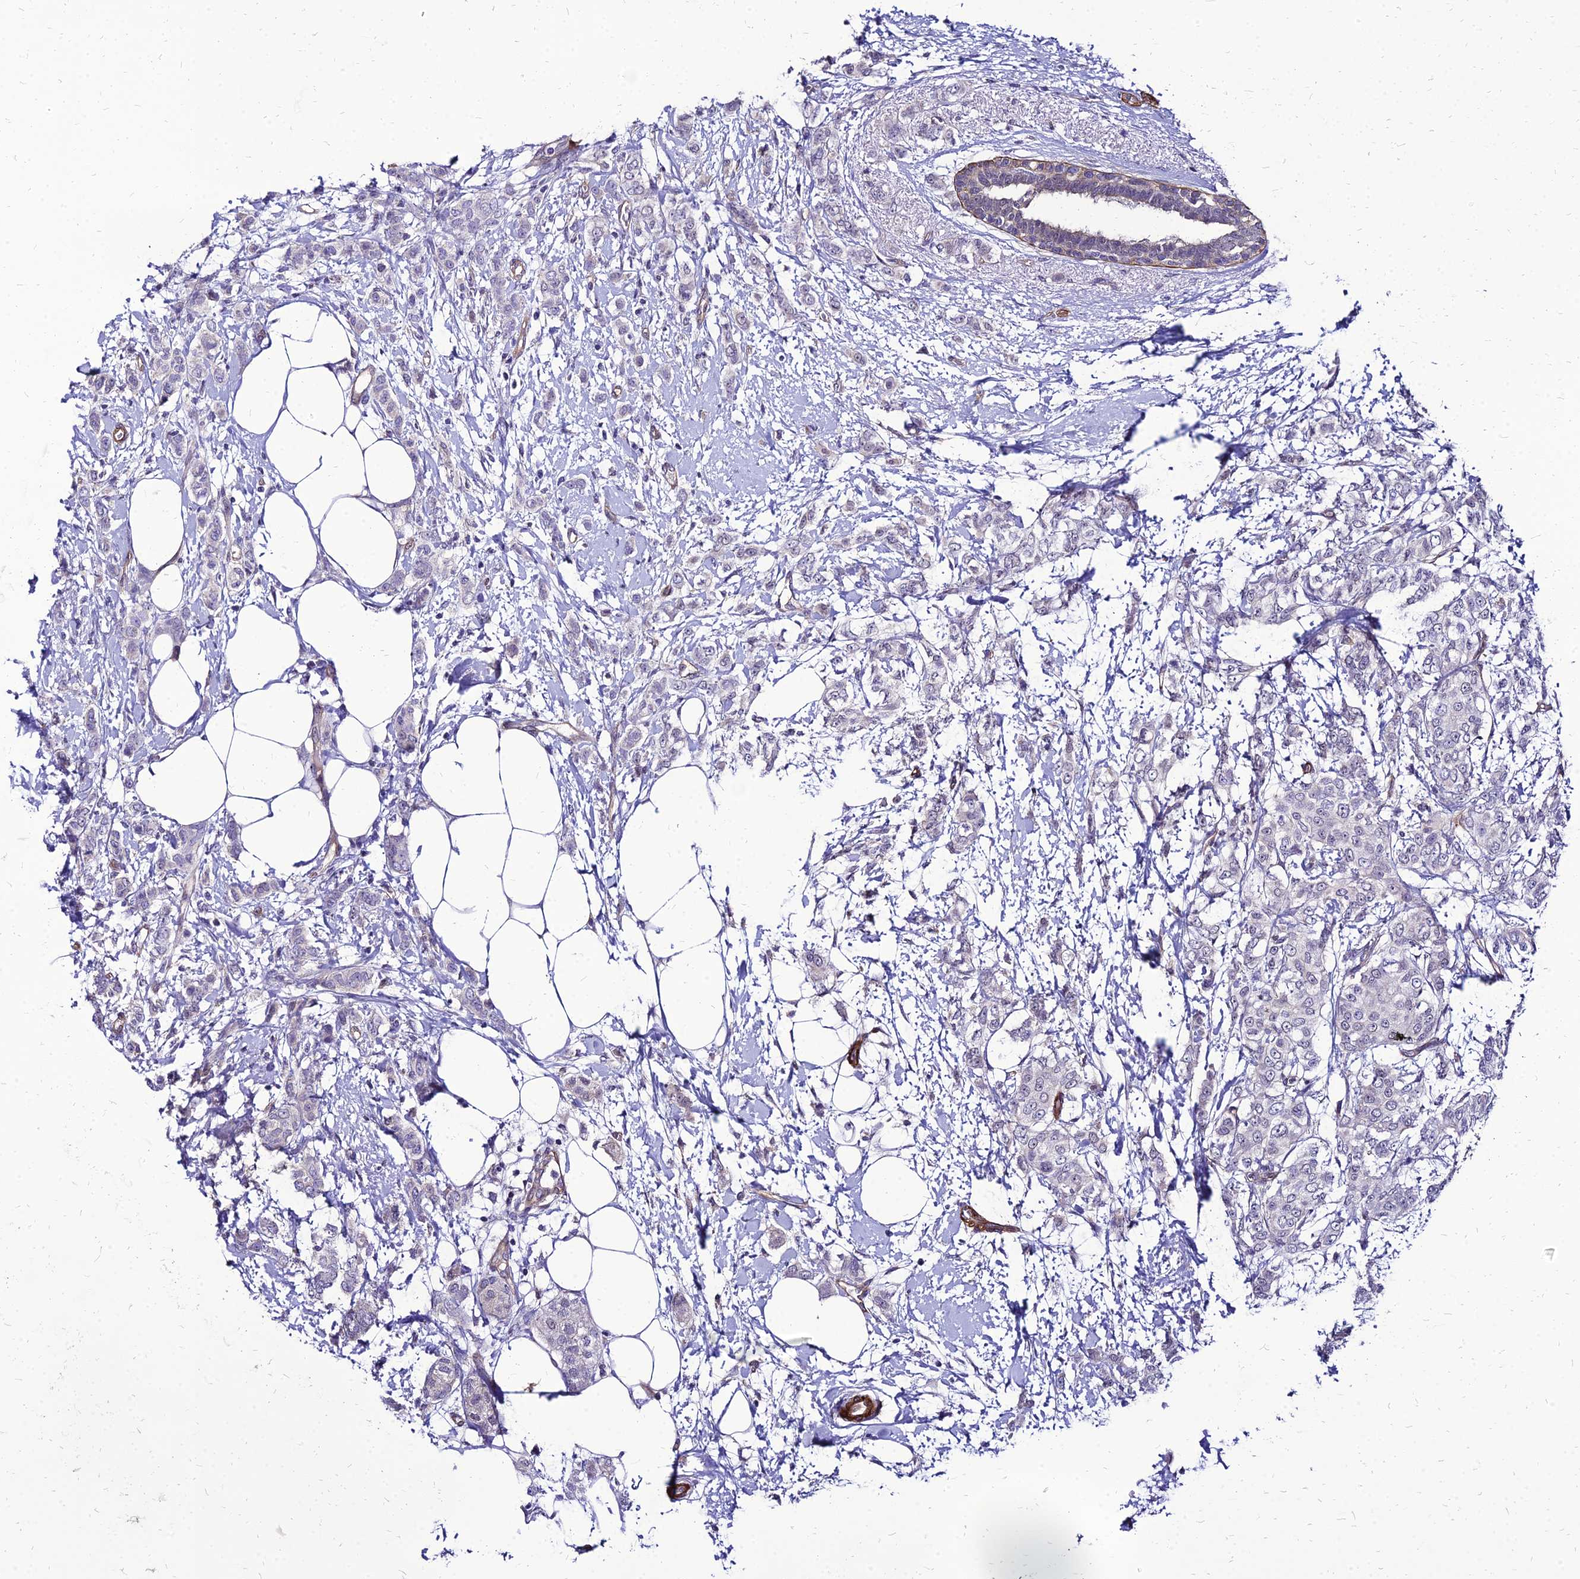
{"staining": {"intensity": "negative", "quantity": "none", "location": "none"}, "tissue": "breast cancer", "cell_type": "Tumor cells", "image_type": "cancer", "snomed": [{"axis": "morphology", "description": "Duct carcinoma"}, {"axis": "topography", "description": "Breast"}], "caption": "IHC of breast cancer (infiltrating ductal carcinoma) displays no expression in tumor cells. (Immunohistochemistry, brightfield microscopy, high magnification).", "gene": "YEATS2", "patient": {"sex": "female", "age": 72}}